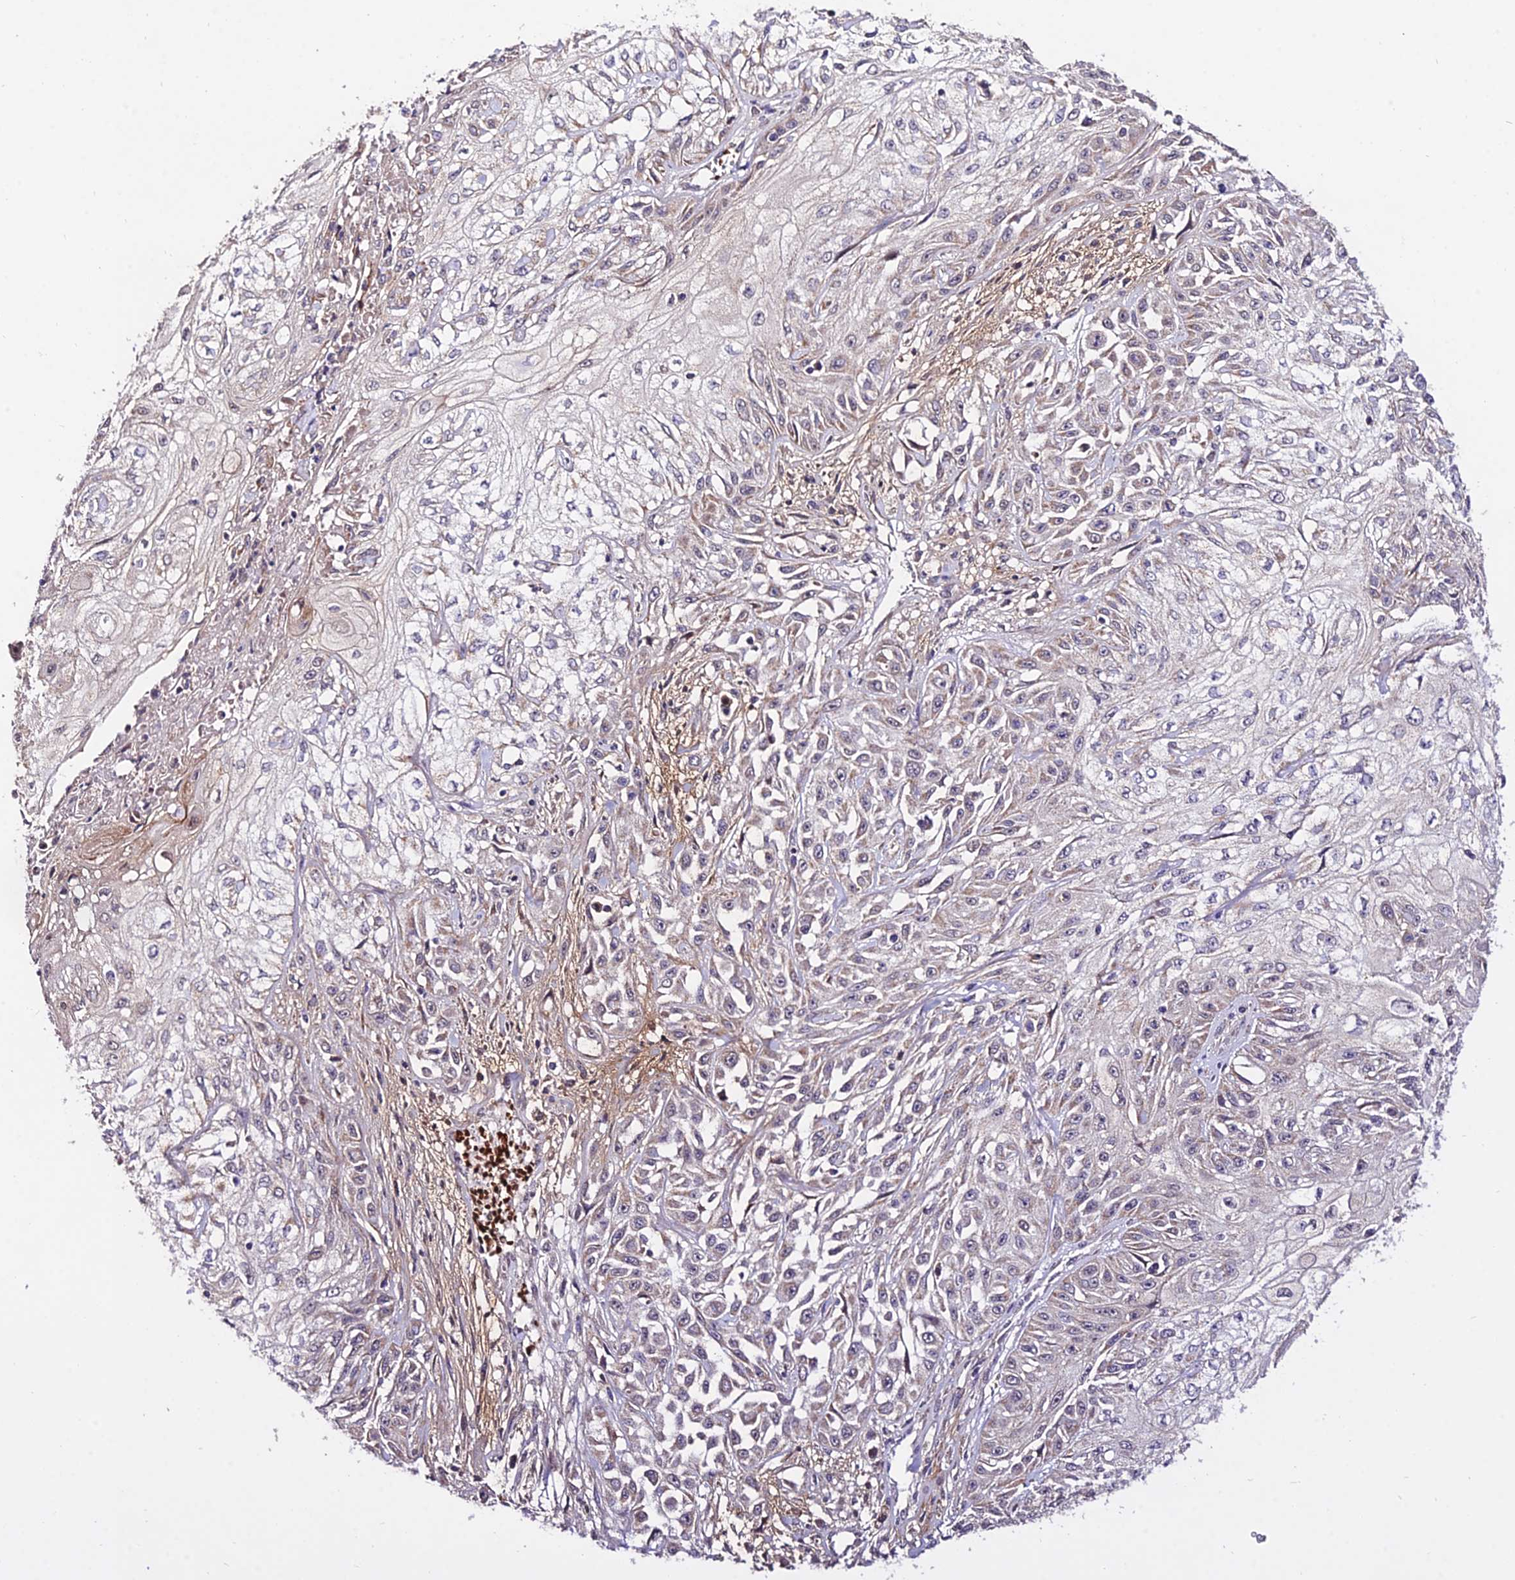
{"staining": {"intensity": "weak", "quantity": "<25%", "location": "cytoplasmic/membranous"}, "tissue": "skin cancer", "cell_type": "Tumor cells", "image_type": "cancer", "snomed": [{"axis": "morphology", "description": "Squamous cell carcinoma, NOS"}, {"axis": "morphology", "description": "Squamous cell carcinoma, metastatic, NOS"}, {"axis": "topography", "description": "Skin"}, {"axis": "topography", "description": "Lymph node"}], "caption": "Skin cancer was stained to show a protein in brown. There is no significant expression in tumor cells.", "gene": "WDR5B", "patient": {"sex": "male", "age": 75}}